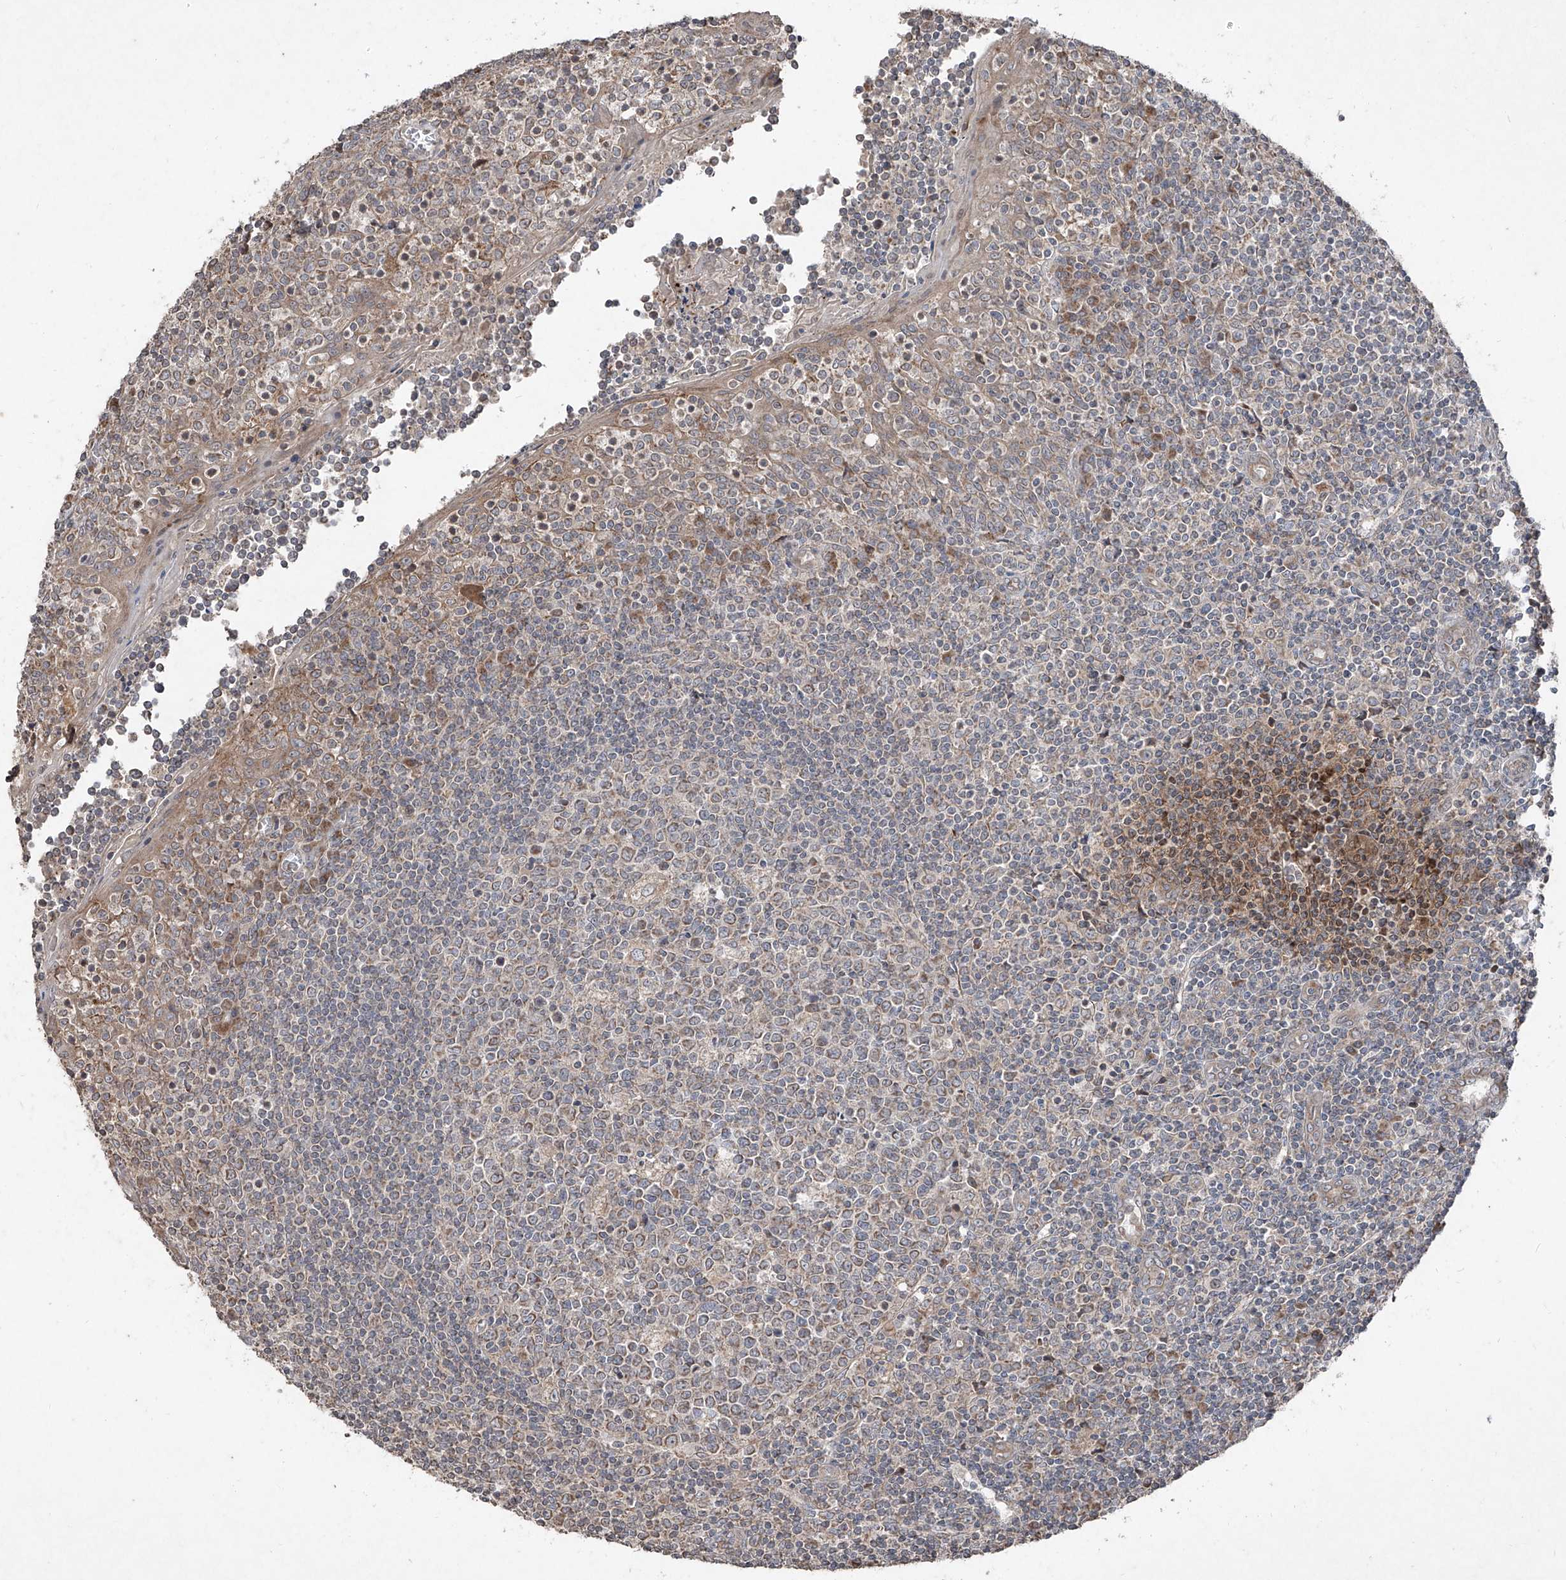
{"staining": {"intensity": "weak", "quantity": "25%-75%", "location": "cytoplasmic/membranous"}, "tissue": "tonsil", "cell_type": "Germinal center cells", "image_type": "normal", "snomed": [{"axis": "morphology", "description": "Normal tissue, NOS"}, {"axis": "topography", "description": "Tonsil"}], "caption": "This photomicrograph demonstrates normal tonsil stained with immunohistochemistry to label a protein in brown. The cytoplasmic/membranous of germinal center cells show weak positivity for the protein. Nuclei are counter-stained blue.", "gene": "ABCD3", "patient": {"sex": "female", "age": 19}}